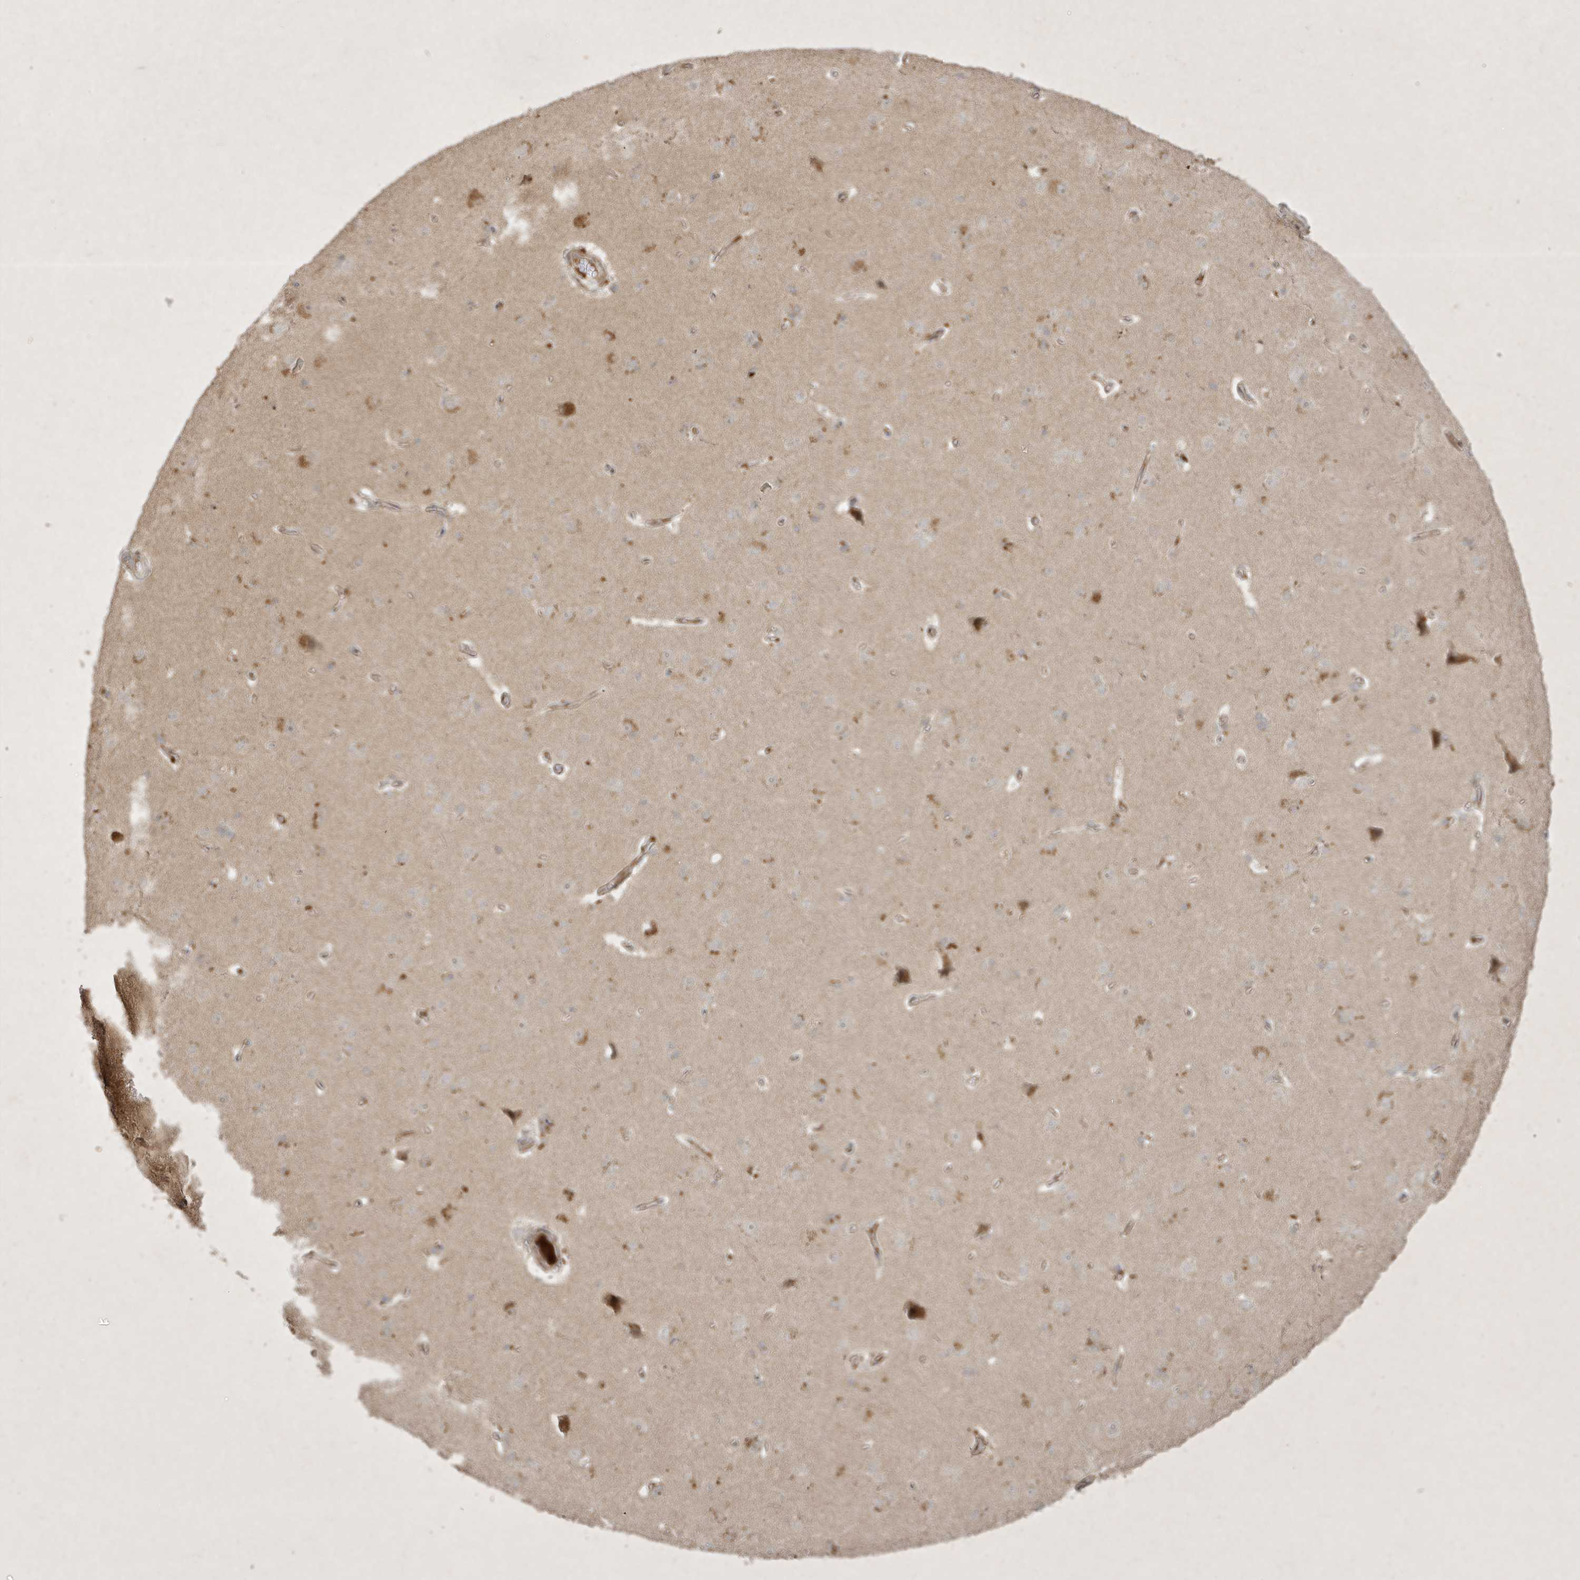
{"staining": {"intensity": "moderate", "quantity": "25%-75%", "location": "cytoplasmic/membranous"}, "tissue": "cerebral cortex", "cell_type": "Endothelial cells", "image_type": "normal", "snomed": [{"axis": "morphology", "description": "Normal tissue, NOS"}, {"axis": "topography", "description": "Cerebral cortex"}], "caption": "IHC image of normal cerebral cortex: cerebral cortex stained using IHC reveals medium levels of moderate protein expression localized specifically in the cytoplasmic/membranous of endothelial cells, appearing as a cytoplasmic/membranous brown color.", "gene": "FAM83C", "patient": {"sex": "male", "age": 62}}